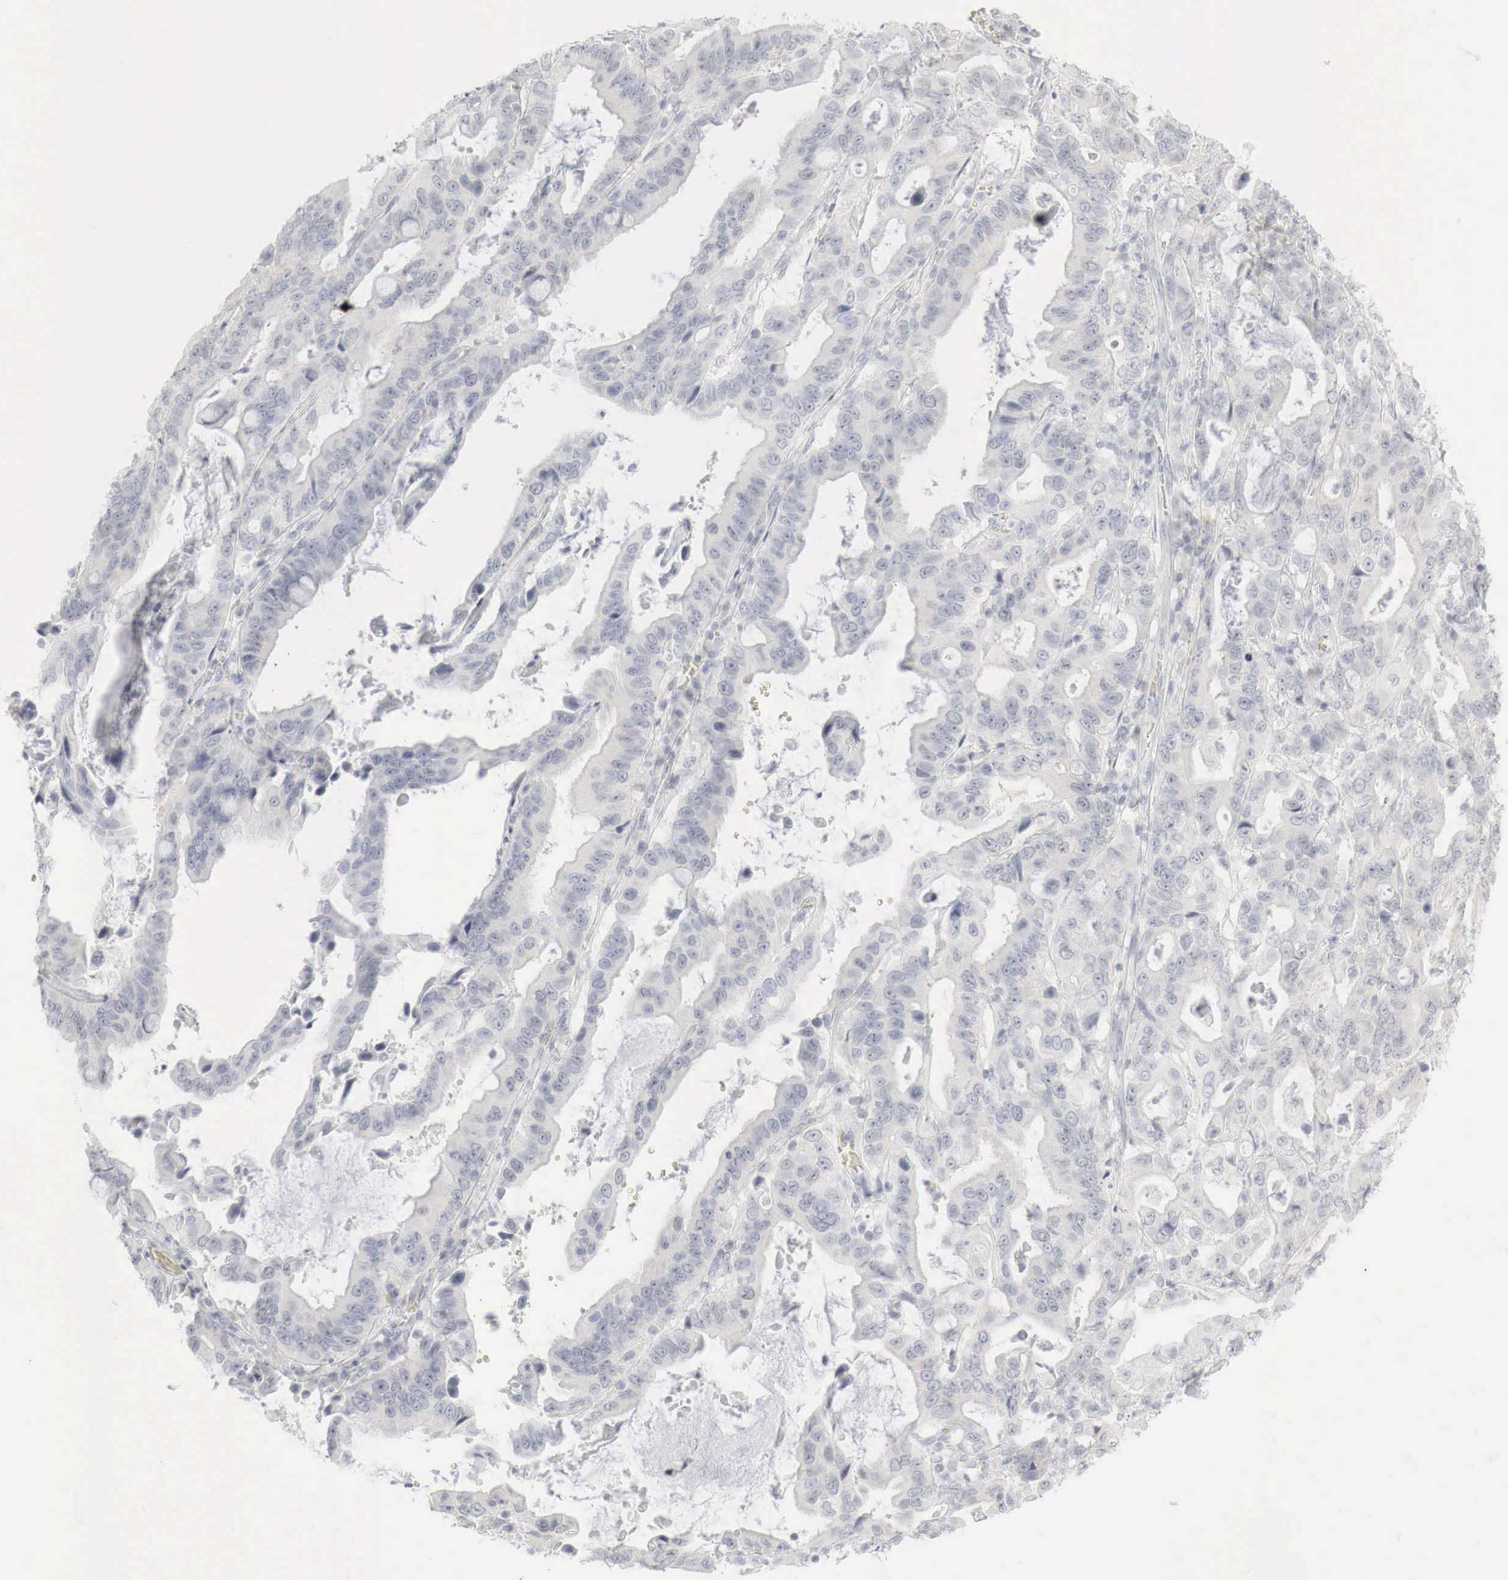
{"staining": {"intensity": "negative", "quantity": "none", "location": "none"}, "tissue": "stomach cancer", "cell_type": "Tumor cells", "image_type": "cancer", "snomed": [{"axis": "morphology", "description": "Adenocarcinoma, NOS"}, {"axis": "topography", "description": "Stomach, upper"}], "caption": "Micrograph shows no significant protein expression in tumor cells of stomach cancer.", "gene": "TP63", "patient": {"sex": "male", "age": 63}}